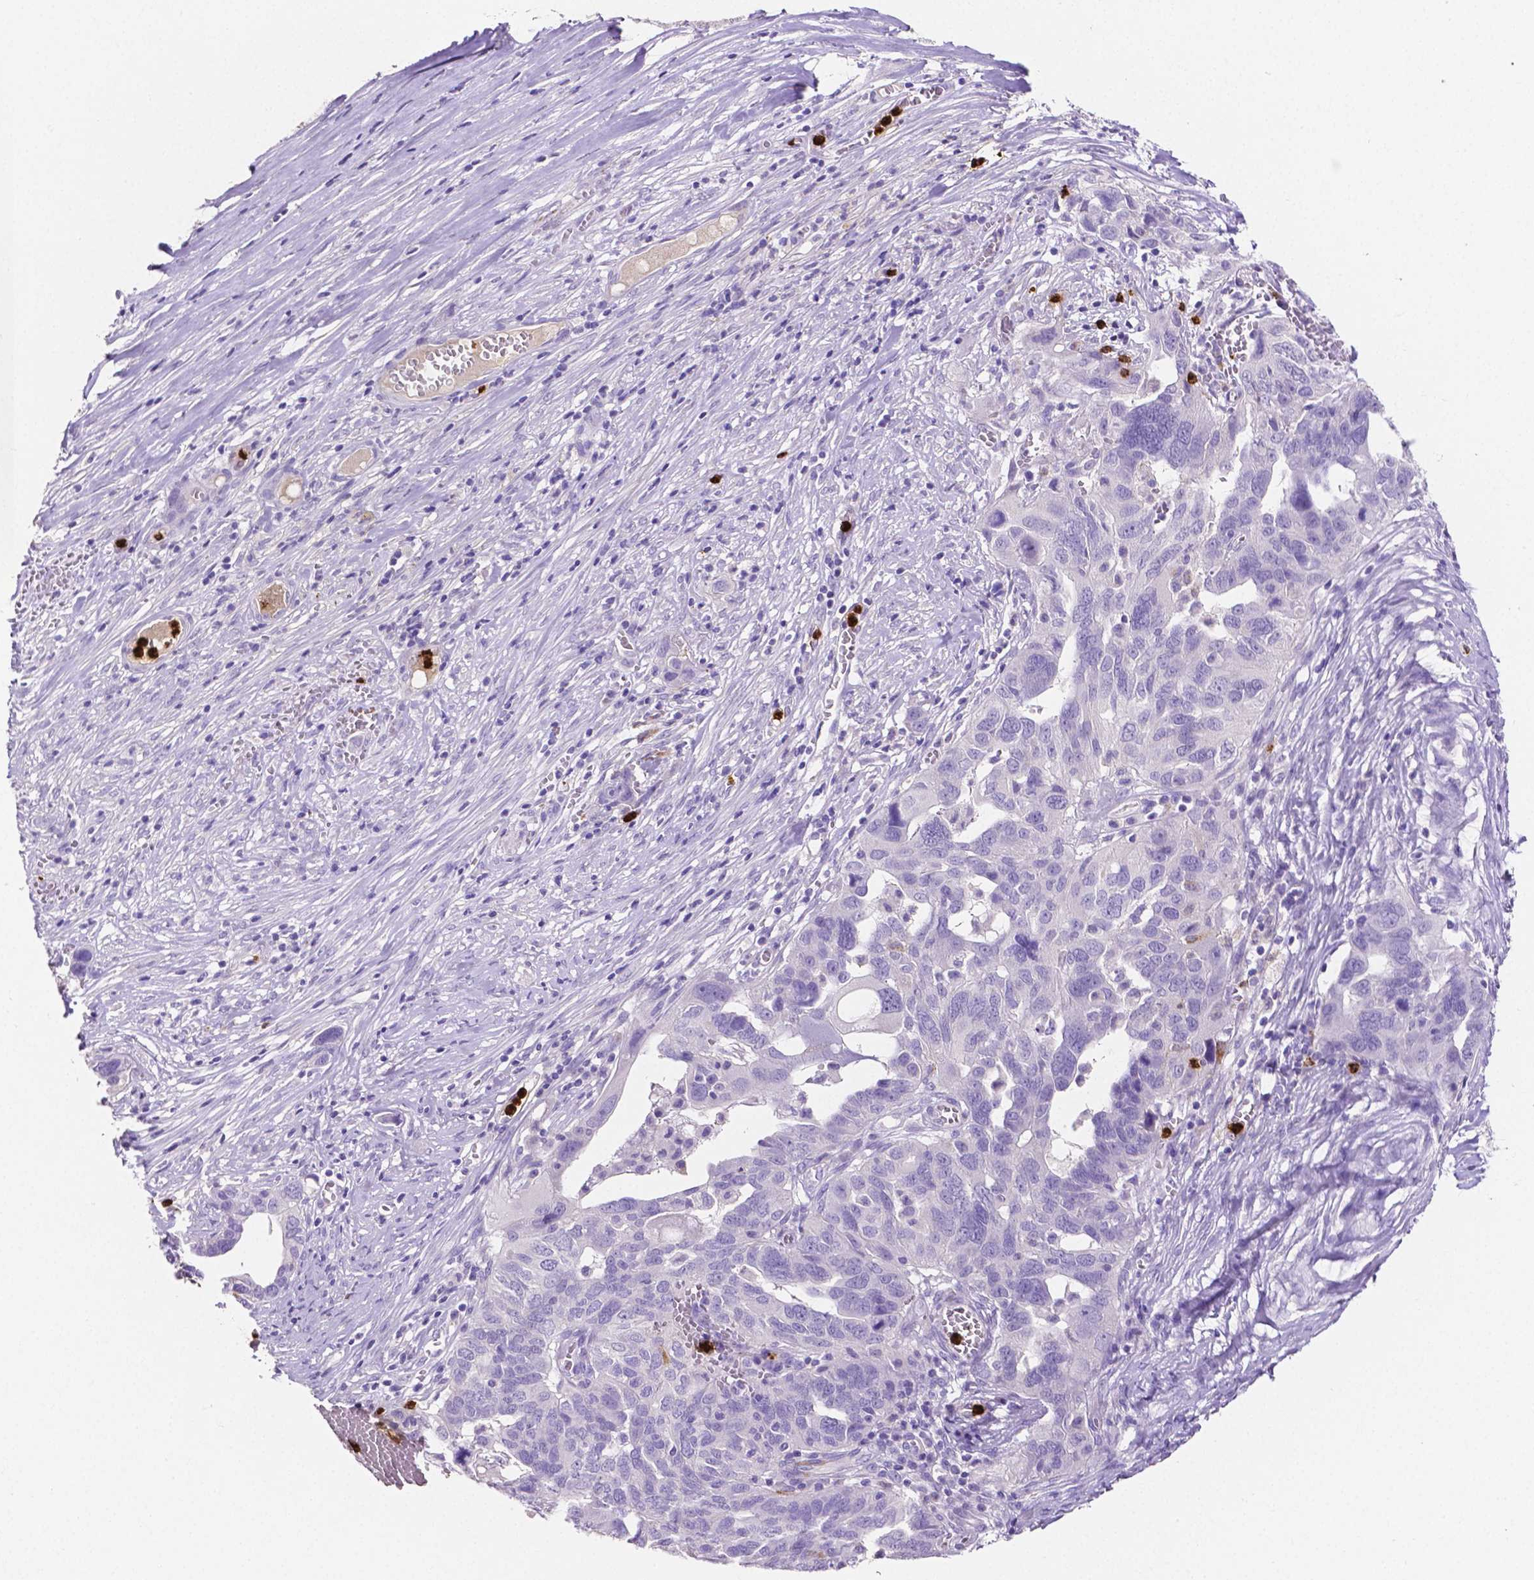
{"staining": {"intensity": "negative", "quantity": "none", "location": "none"}, "tissue": "ovarian cancer", "cell_type": "Tumor cells", "image_type": "cancer", "snomed": [{"axis": "morphology", "description": "Carcinoma, endometroid"}, {"axis": "topography", "description": "Soft tissue"}, {"axis": "topography", "description": "Ovary"}], "caption": "IHC micrograph of neoplastic tissue: endometroid carcinoma (ovarian) stained with DAB (3,3'-diaminobenzidine) displays no significant protein positivity in tumor cells.", "gene": "MMP9", "patient": {"sex": "female", "age": 52}}